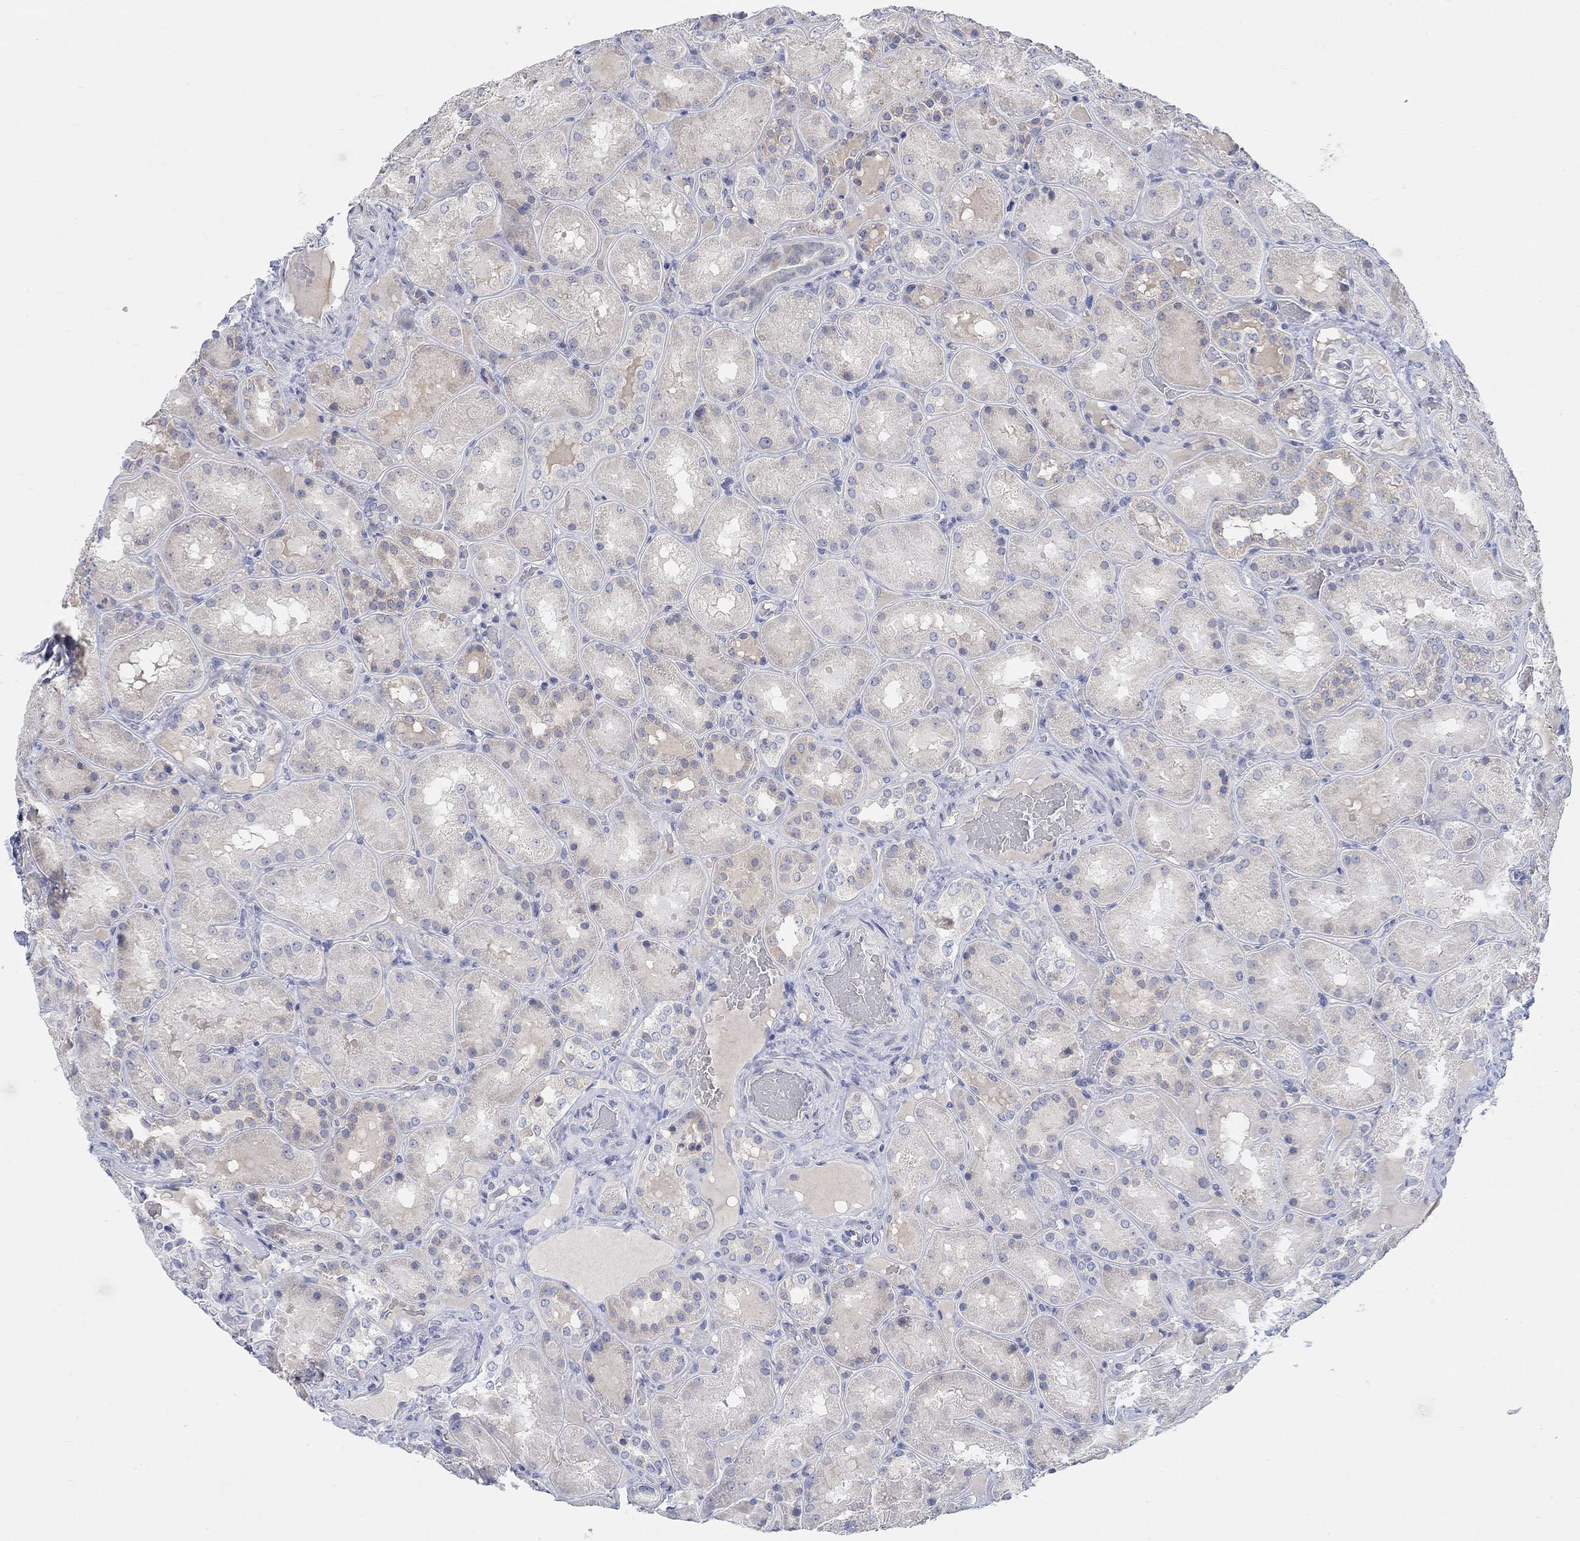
{"staining": {"intensity": "negative", "quantity": "none", "location": "none"}, "tissue": "kidney", "cell_type": "Cells in glomeruli", "image_type": "normal", "snomed": [{"axis": "morphology", "description": "Normal tissue, NOS"}, {"axis": "topography", "description": "Kidney"}], "caption": "Kidney was stained to show a protein in brown. There is no significant positivity in cells in glomeruli. (DAB (3,3'-diaminobenzidine) immunohistochemistry (IHC), high magnification).", "gene": "ATP6V1E2", "patient": {"sex": "male", "age": 73}}